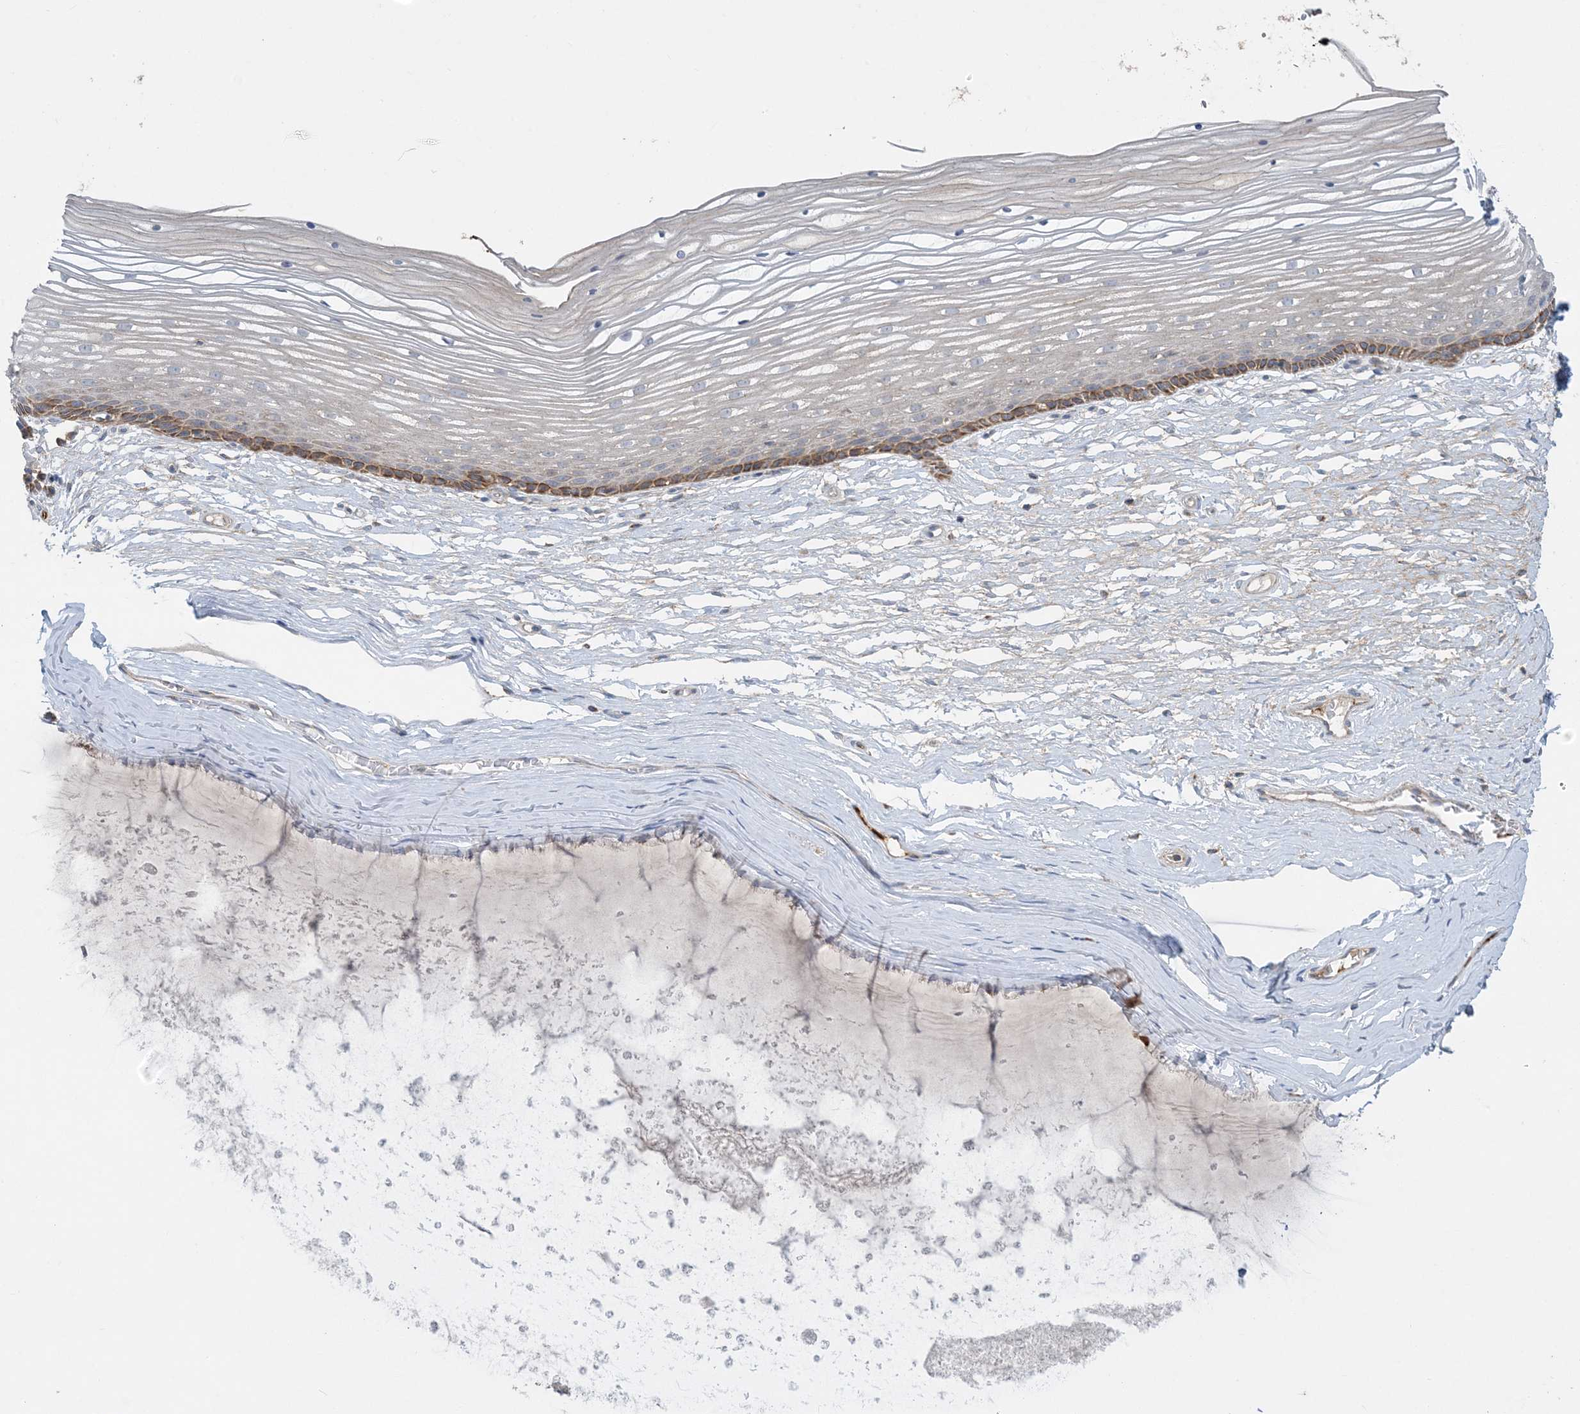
{"staining": {"intensity": "moderate", "quantity": "<25%", "location": "cytoplasmic/membranous"}, "tissue": "vagina", "cell_type": "Squamous epithelial cells", "image_type": "normal", "snomed": [{"axis": "morphology", "description": "Normal tissue, NOS"}, {"axis": "topography", "description": "Vagina"}, {"axis": "topography", "description": "Cervix"}], "caption": "Immunohistochemistry (IHC) histopathology image of benign vagina: vagina stained using immunohistochemistry exhibits low levels of moderate protein expression localized specifically in the cytoplasmic/membranous of squamous epithelial cells, appearing as a cytoplasmic/membranous brown color.", "gene": "ECHDC1", "patient": {"sex": "female", "age": 40}}